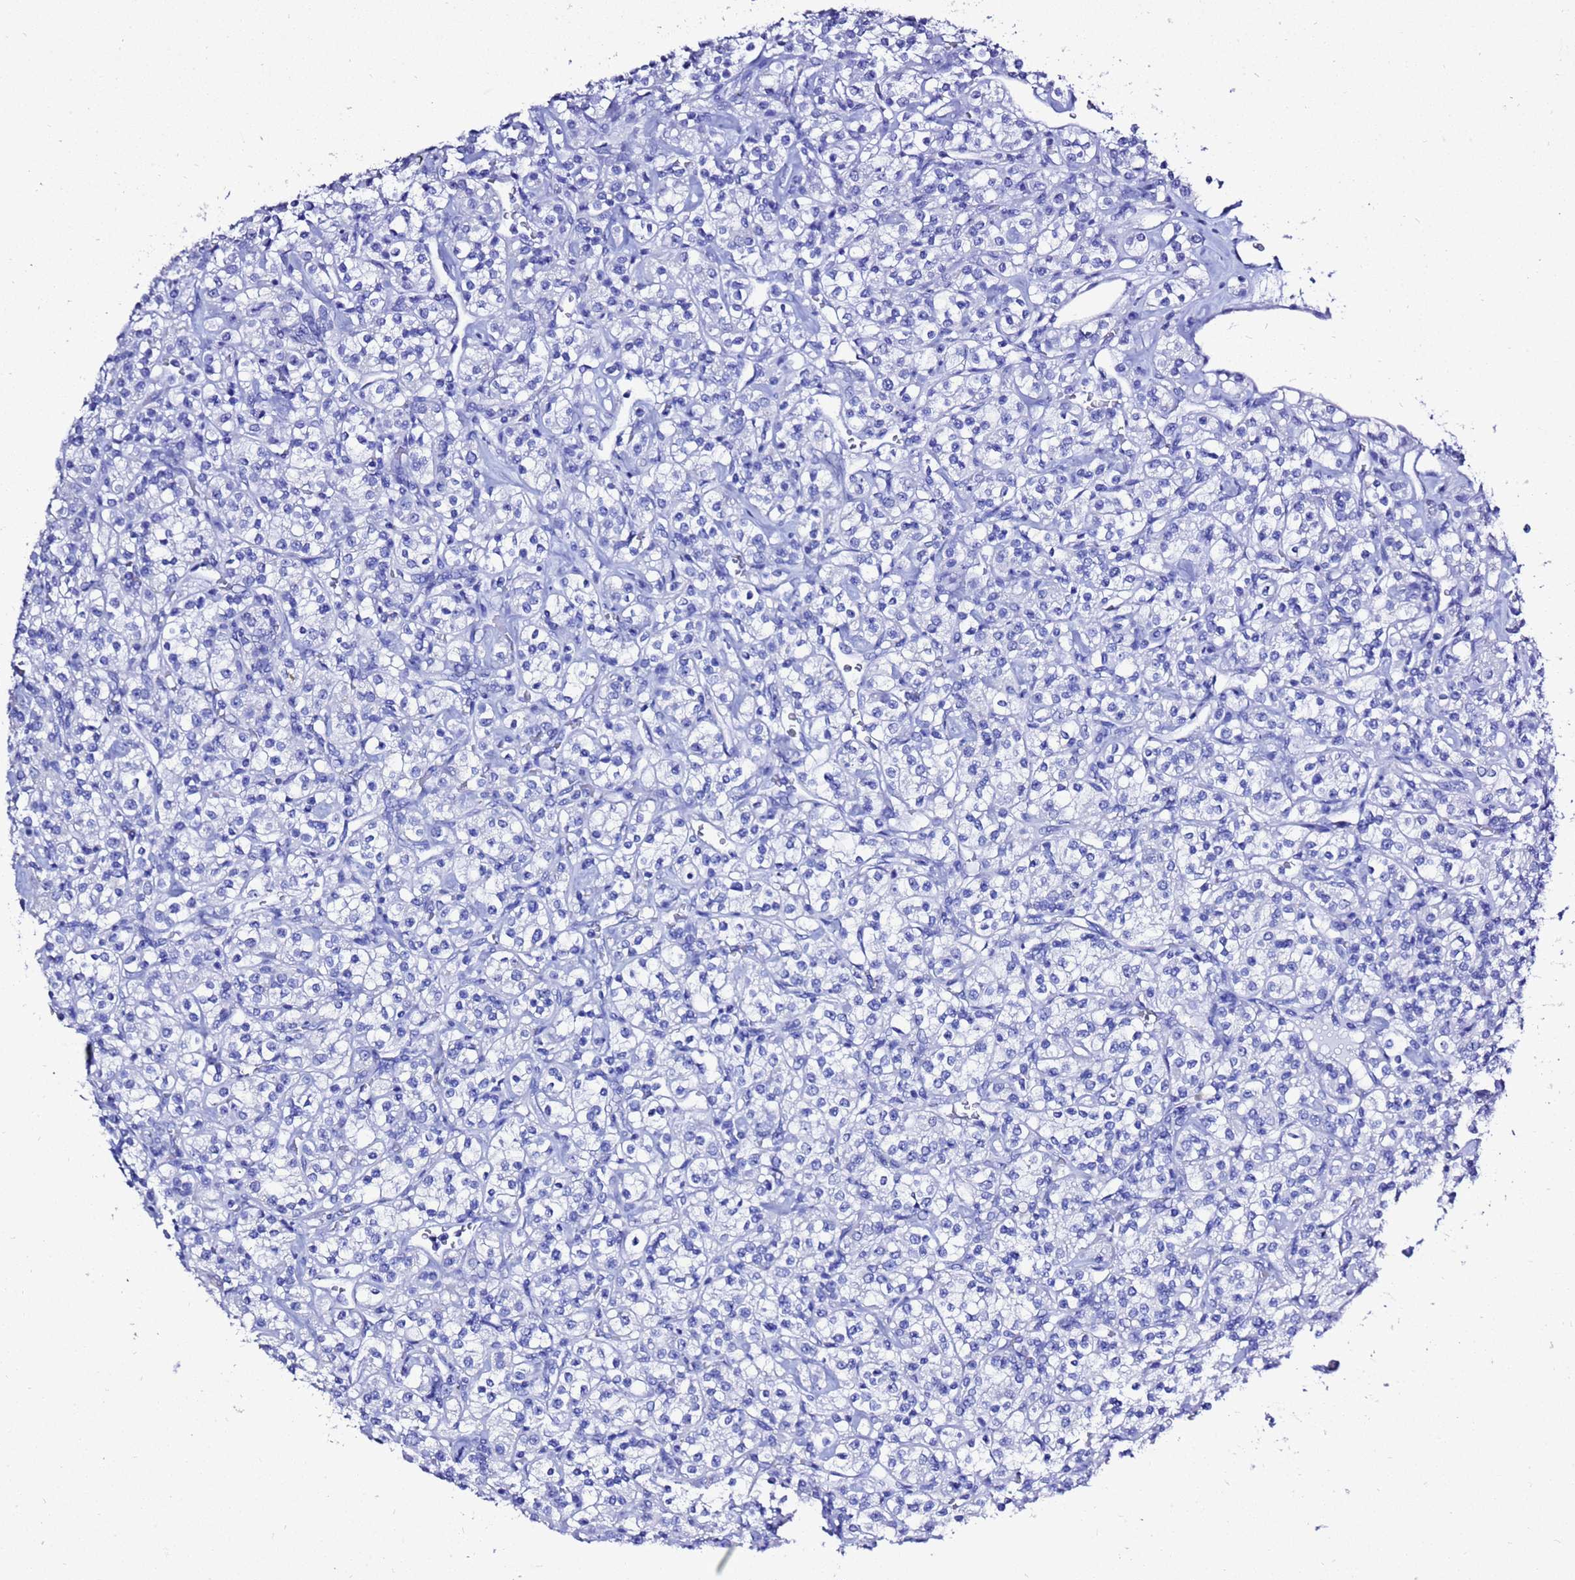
{"staining": {"intensity": "negative", "quantity": "none", "location": "none"}, "tissue": "renal cancer", "cell_type": "Tumor cells", "image_type": "cancer", "snomed": [{"axis": "morphology", "description": "Adenocarcinoma, NOS"}, {"axis": "topography", "description": "Kidney"}], "caption": "Tumor cells are negative for protein expression in human renal adenocarcinoma.", "gene": "LIPF", "patient": {"sex": "male", "age": 77}}